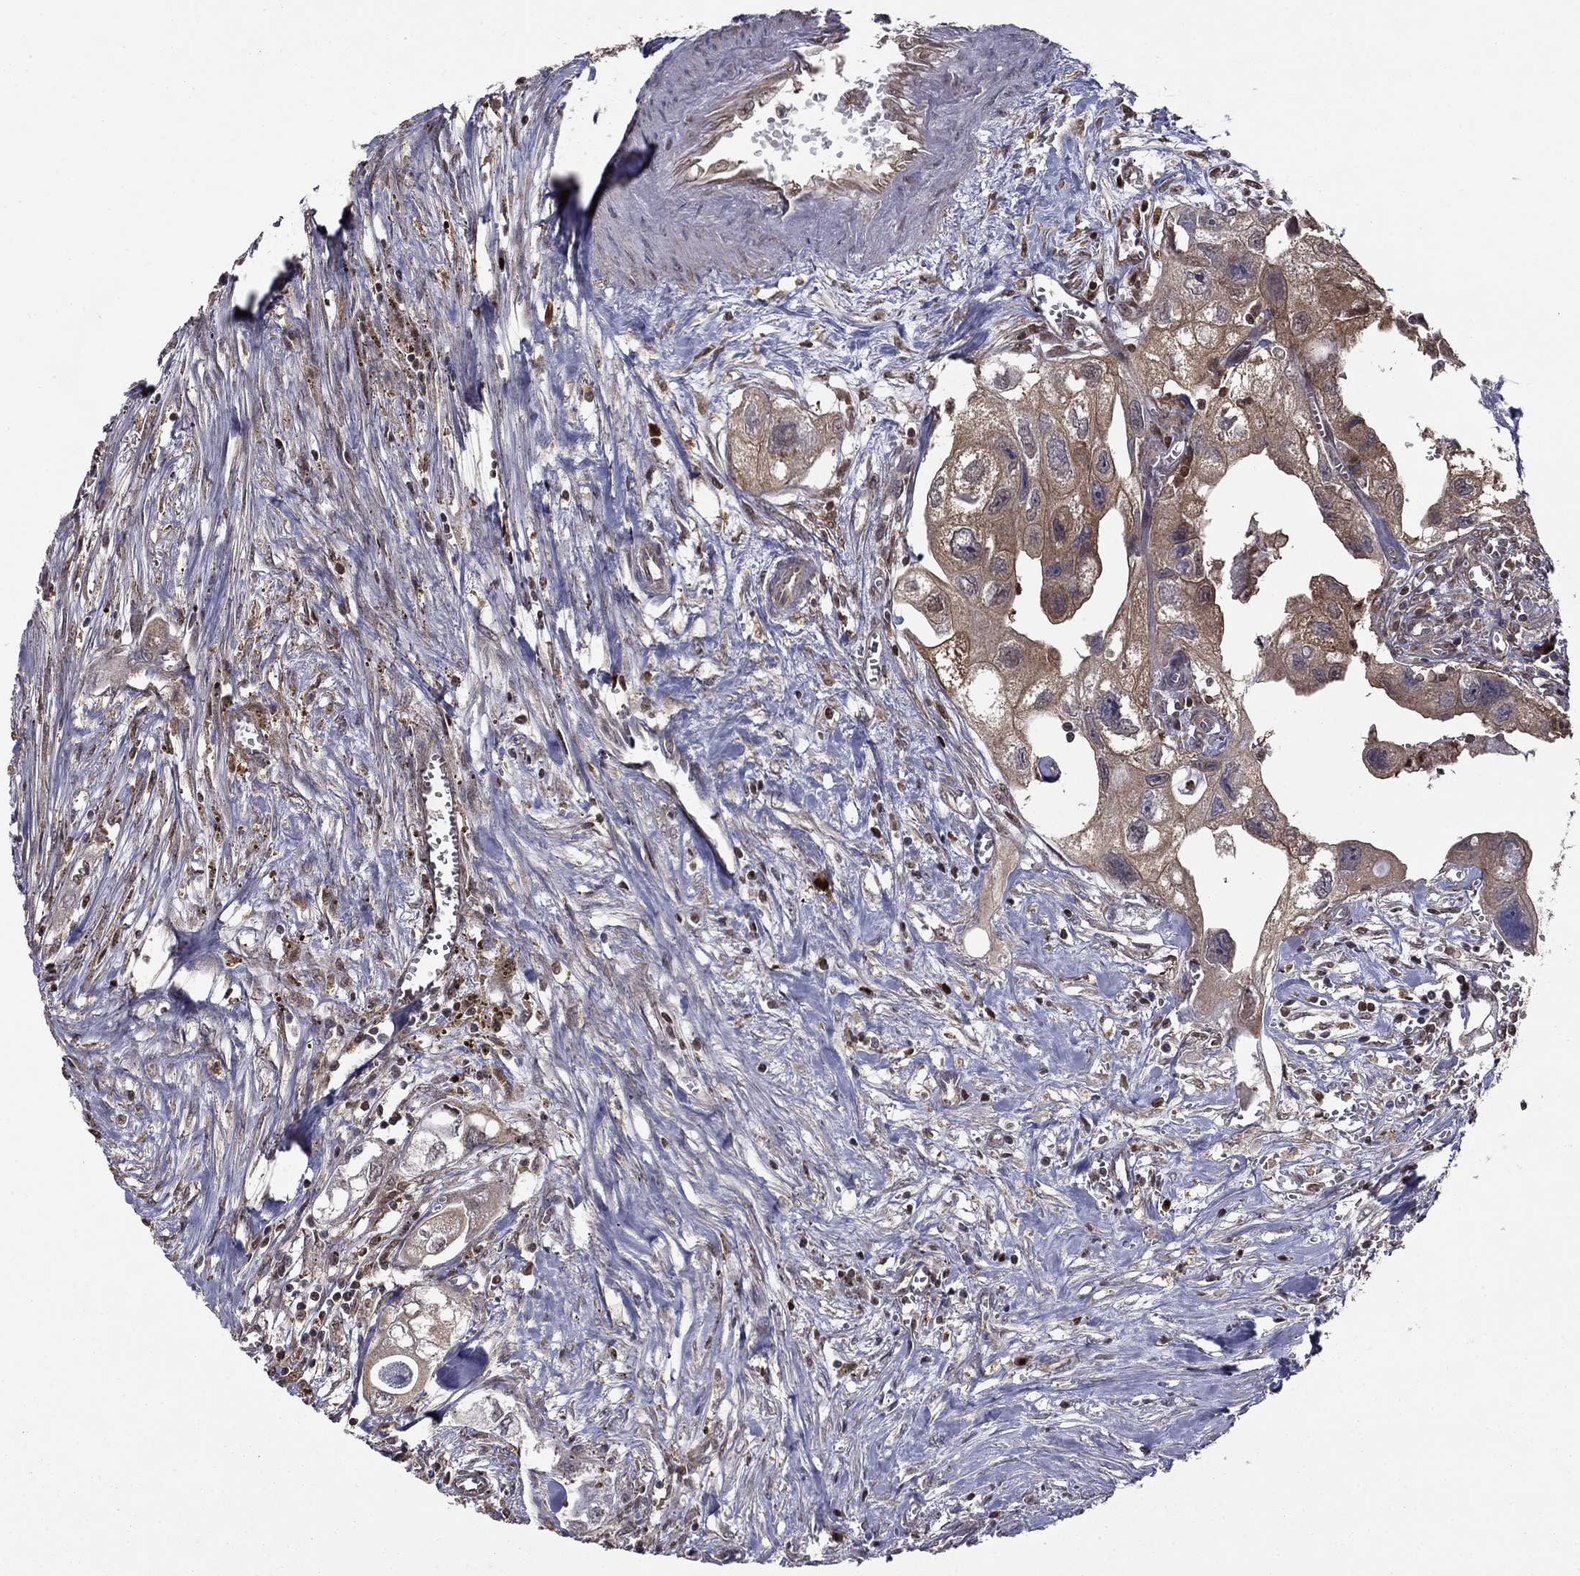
{"staining": {"intensity": "moderate", "quantity": "<25%", "location": "cytoplasmic/membranous"}, "tissue": "urothelial cancer", "cell_type": "Tumor cells", "image_type": "cancer", "snomed": [{"axis": "morphology", "description": "Urothelial carcinoma, High grade"}, {"axis": "topography", "description": "Urinary bladder"}], "caption": "The image displays staining of high-grade urothelial carcinoma, revealing moderate cytoplasmic/membranous protein staining (brown color) within tumor cells.", "gene": "APPBP2", "patient": {"sex": "male", "age": 59}}